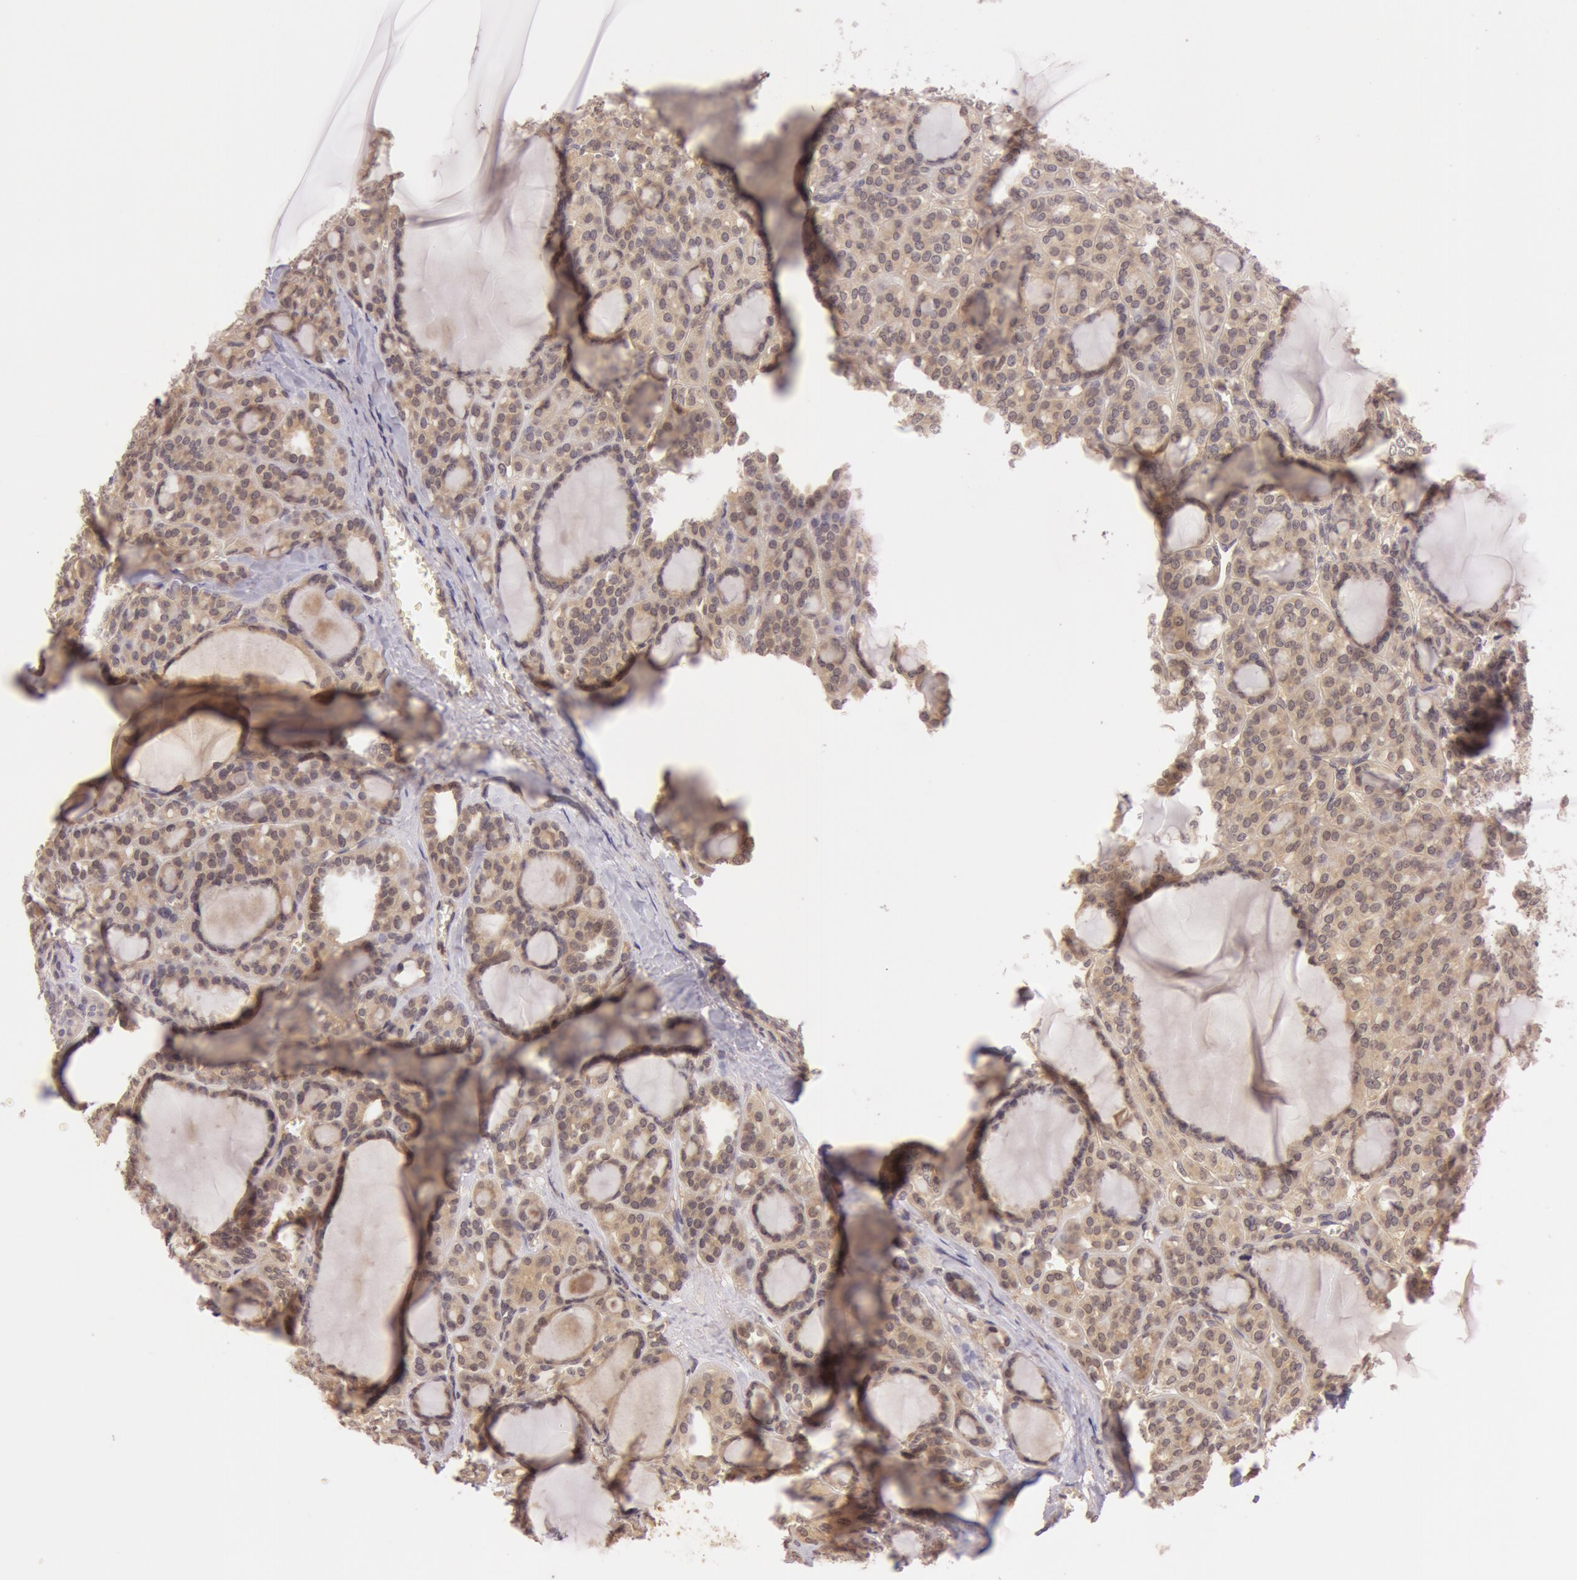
{"staining": {"intensity": "moderate", "quantity": ">75%", "location": "cytoplasmic/membranous"}, "tissue": "thyroid cancer", "cell_type": "Tumor cells", "image_type": "cancer", "snomed": [{"axis": "morphology", "description": "Follicular adenoma carcinoma, NOS"}, {"axis": "topography", "description": "Thyroid gland"}], "caption": "Protein staining reveals moderate cytoplasmic/membranous staining in about >75% of tumor cells in thyroid cancer.", "gene": "ATG2B", "patient": {"sex": "female", "age": 71}}